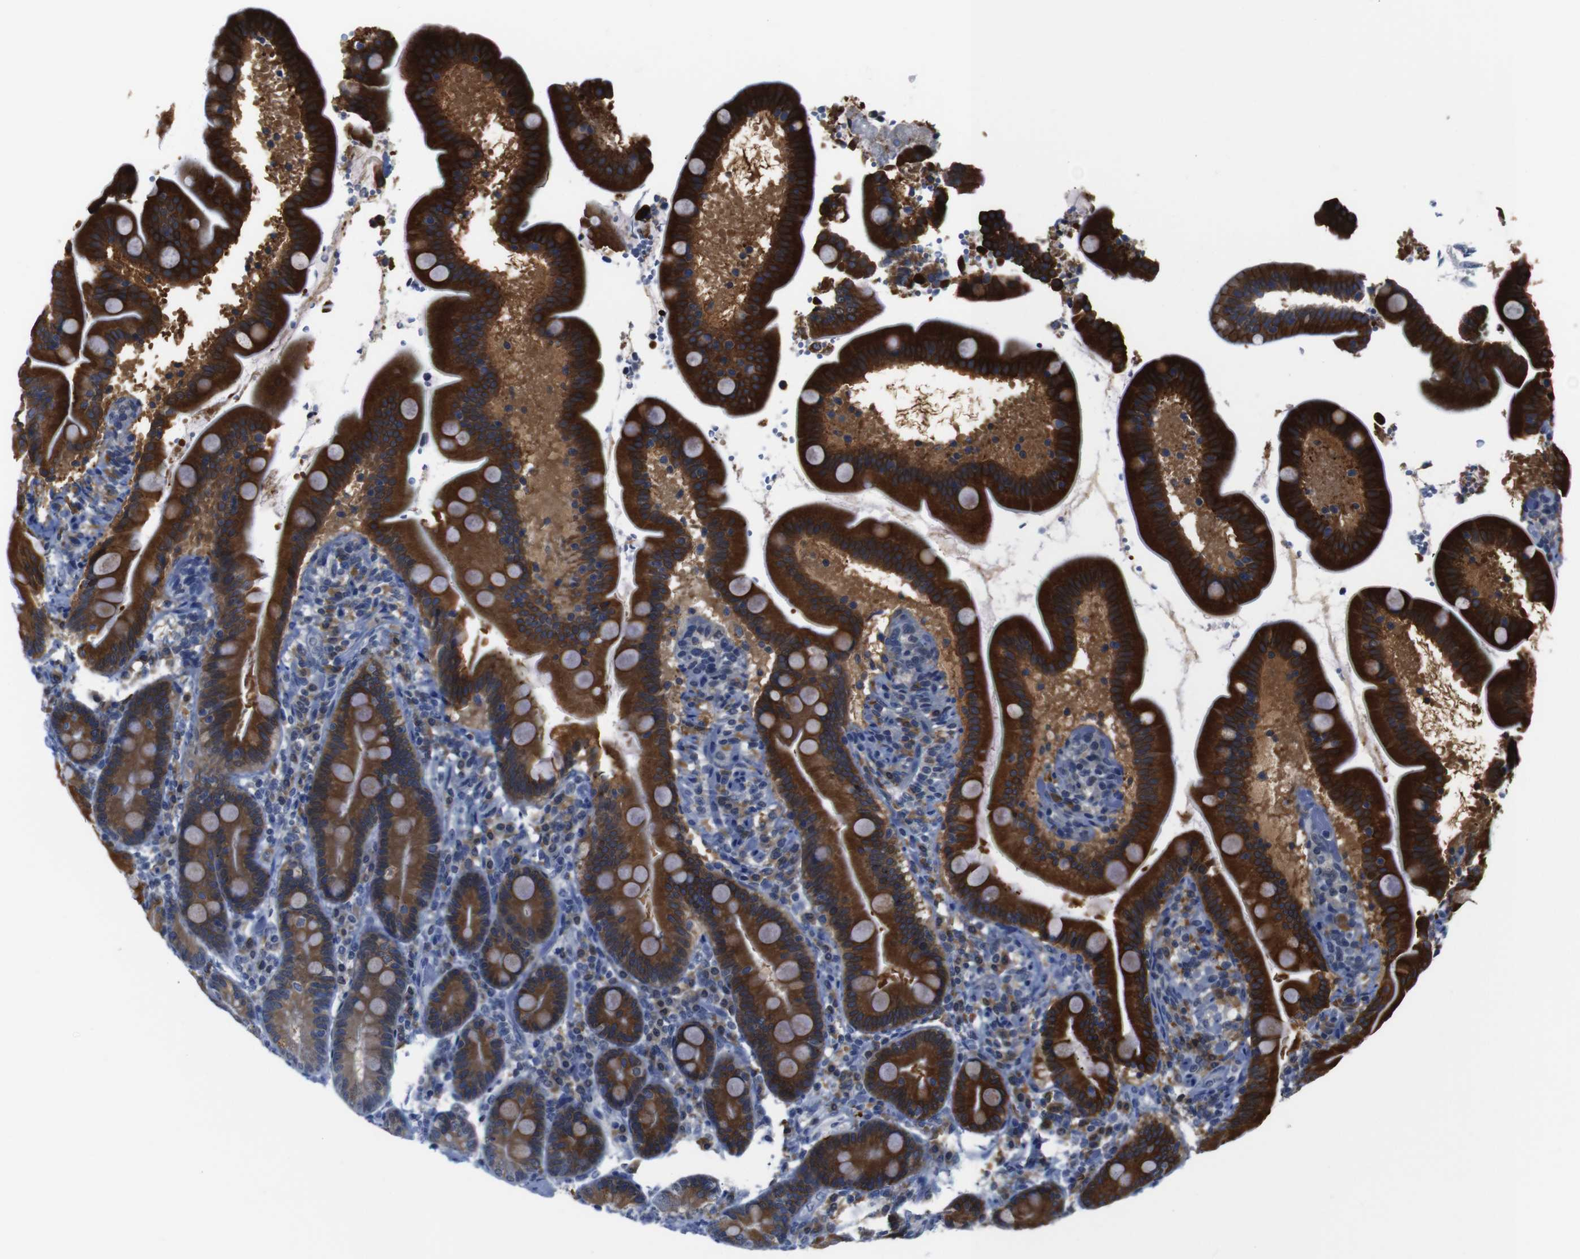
{"staining": {"intensity": "strong", "quantity": ">75%", "location": "cytoplasmic/membranous"}, "tissue": "duodenum", "cell_type": "Glandular cells", "image_type": "normal", "snomed": [{"axis": "morphology", "description": "Normal tissue, NOS"}, {"axis": "topography", "description": "Duodenum"}], "caption": "Immunohistochemistry (IHC) staining of unremarkable duodenum, which reveals high levels of strong cytoplasmic/membranous expression in approximately >75% of glandular cells indicating strong cytoplasmic/membranous protein expression. The staining was performed using DAB (brown) for protein detection and nuclei were counterstained in hematoxylin (blue).", "gene": "SEMA4B", "patient": {"sex": "male", "age": 54}}